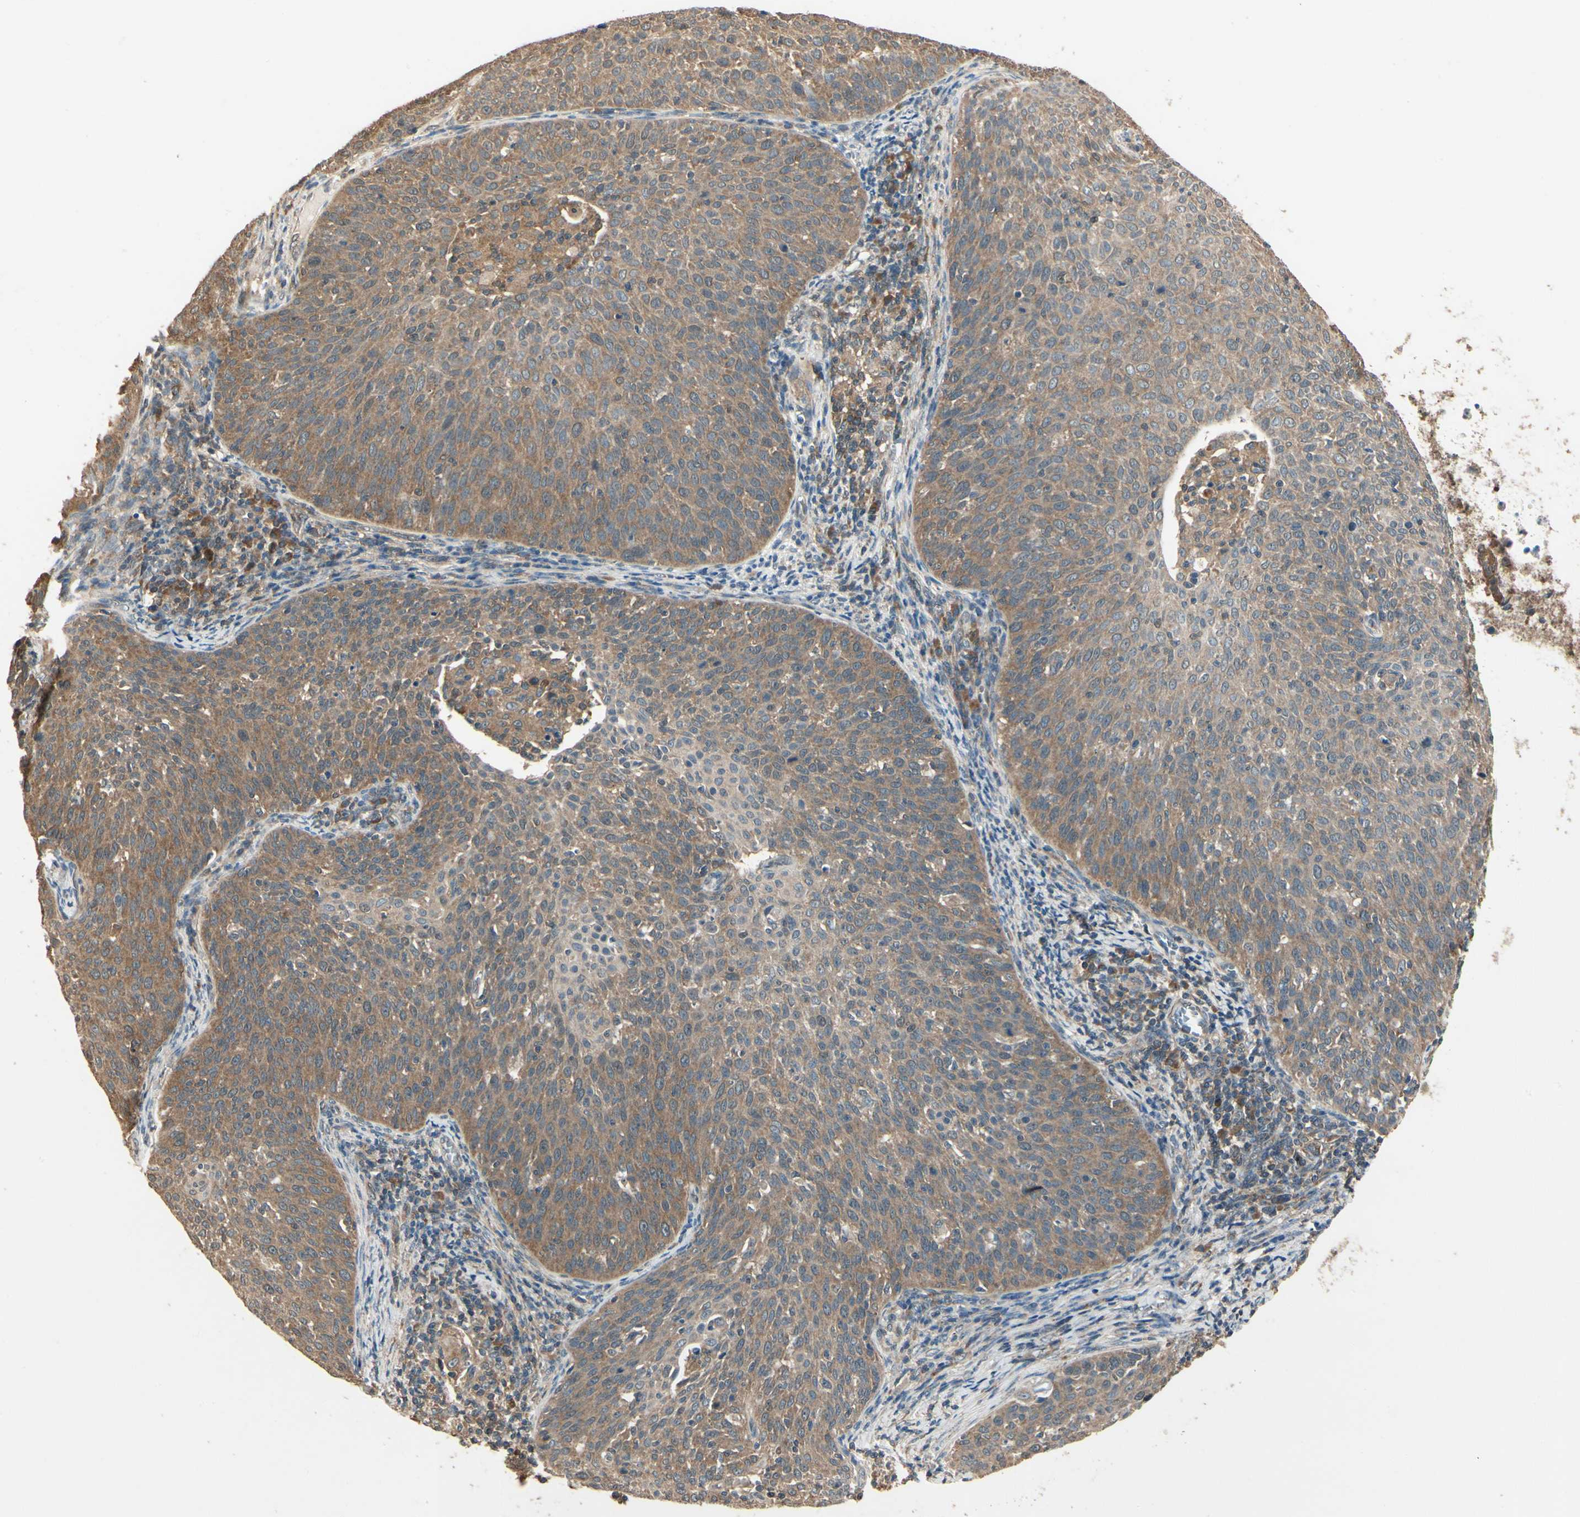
{"staining": {"intensity": "moderate", "quantity": ">75%", "location": "cytoplasmic/membranous"}, "tissue": "cervical cancer", "cell_type": "Tumor cells", "image_type": "cancer", "snomed": [{"axis": "morphology", "description": "Squamous cell carcinoma, NOS"}, {"axis": "topography", "description": "Cervix"}], "caption": "DAB immunohistochemical staining of cervical cancer (squamous cell carcinoma) displays moderate cytoplasmic/membranous protein staining in about >75% of tumor cells.", "gene": "CCT7", "patient": {"sex": "female", "age": 38}}